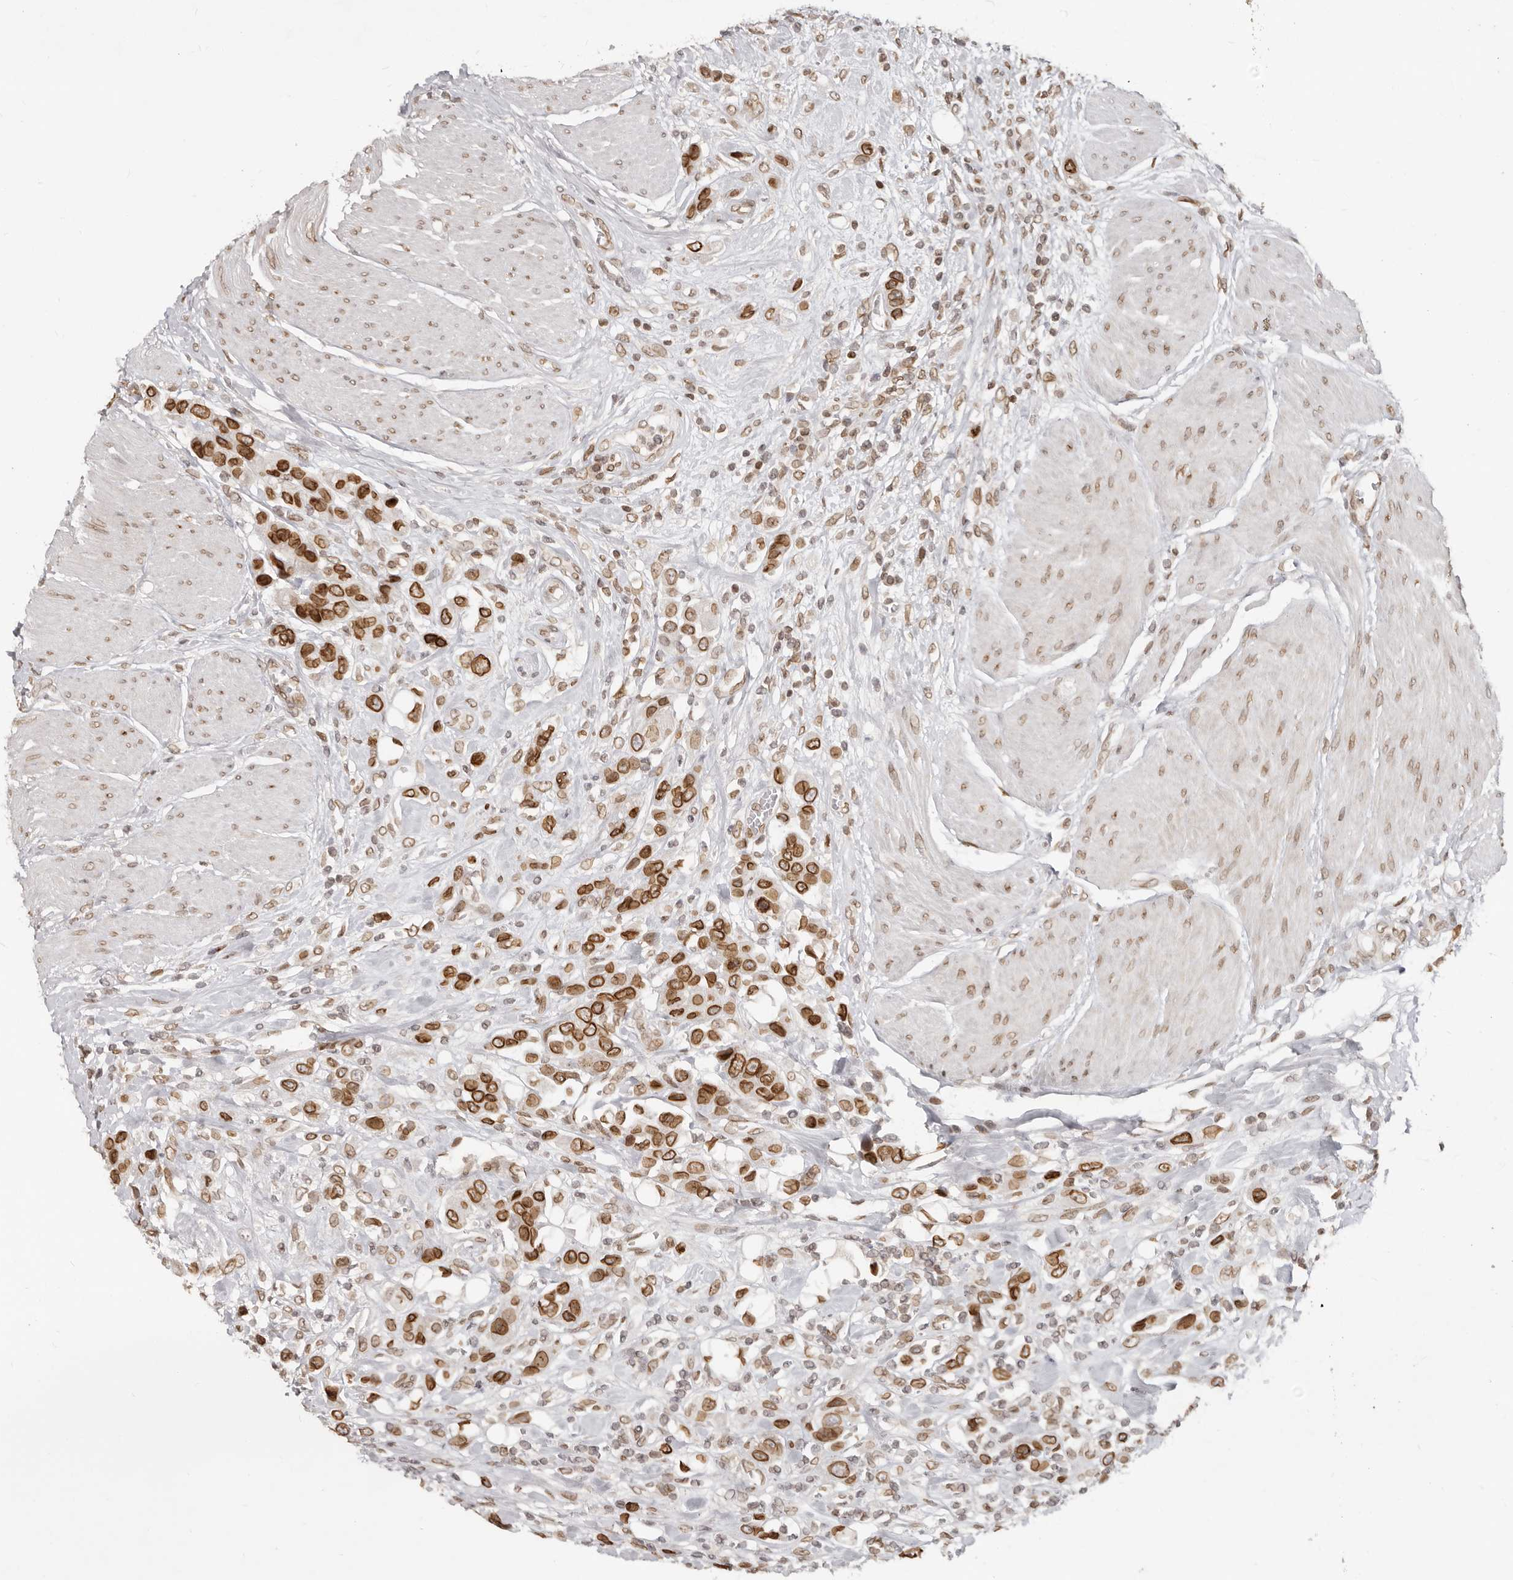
{"staining": {"intensity": "strong", "quantity": ">75%", "location": "cytoplasmic/membranous,nuclear"}, "tissue": "urothelial cancer", "cell_type": "Tumor cells", "image_type": "cancer", "snomed": [{"axis": "morphology", "description": "Urothelial carcinoma, High grade"}, {"axis": "topography", "description": "Urinary bladder"}], "caption": "Immunohistochemical staining of human high-grade urothelial carcinoma shows high levels of strong cytoplasmic/membranous and nuclear positivity in about >75% of tumor cells. Using DAB (3,3'-diaminobenzidine) (brown) and hematoxylin (blue) stains, captured at high magnification using brightfield microscopy.", "gene": "NUP153", "patient": {"sex": "male", "age": 50}}